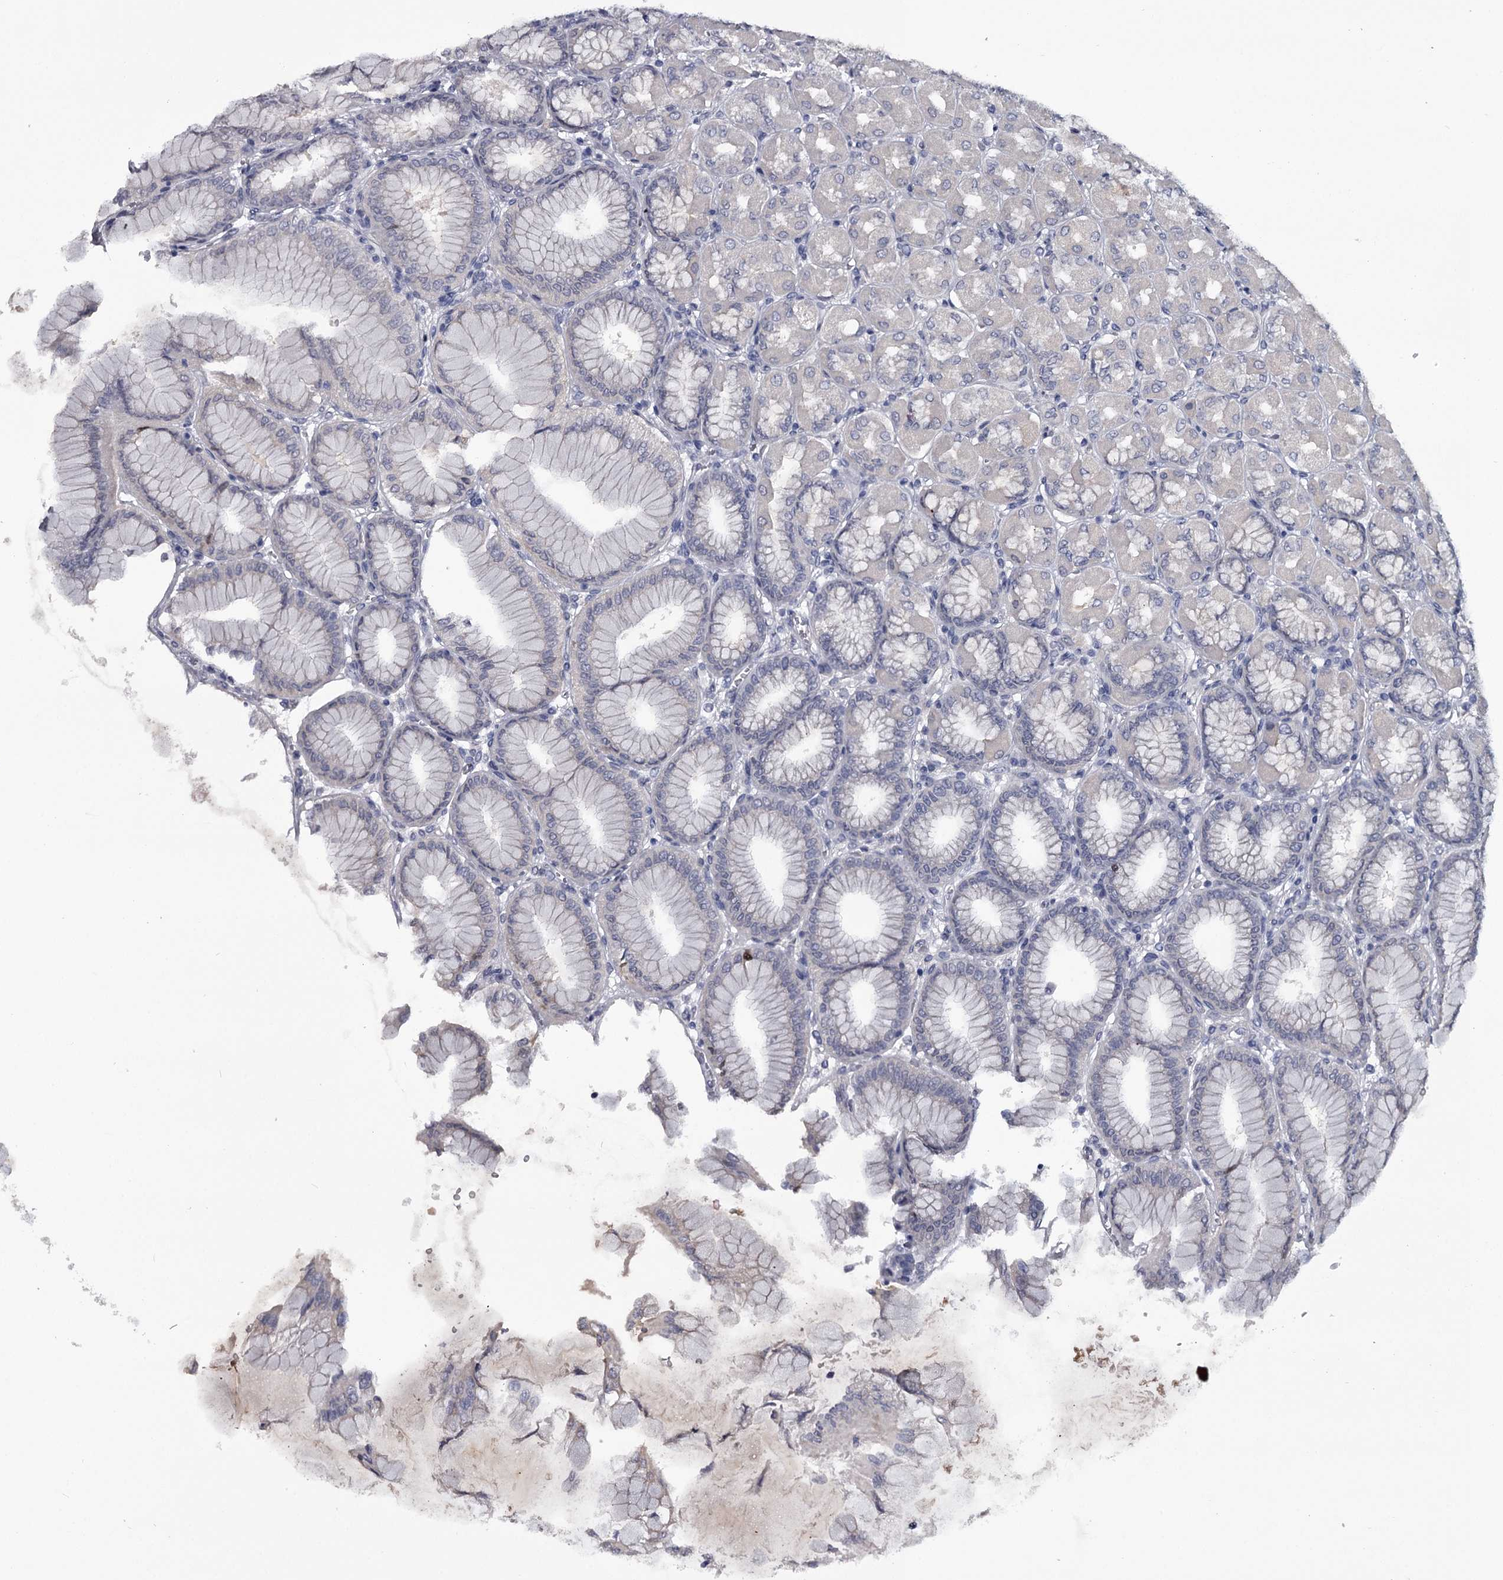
{"staining": {"intensity": "weak", "quantity": "<25%", "location": "cytoplasmic/membranous"}, "tissue": "stomach", "cell_type": "Glandular cells", "image_type": "normal", "snomed": [{"axis": "morphology", "description": "Normal tissue, NOS"}, {"axis": "topography", "description": "Stomach, upper"}], "caption": "Immunohistochemistry histopathology image of benign human stomach stained for a protein (brown), which displays no staining in glandular cells.", "gene": "GSTO1", "patient": {"sex": "female", "age": 56}}